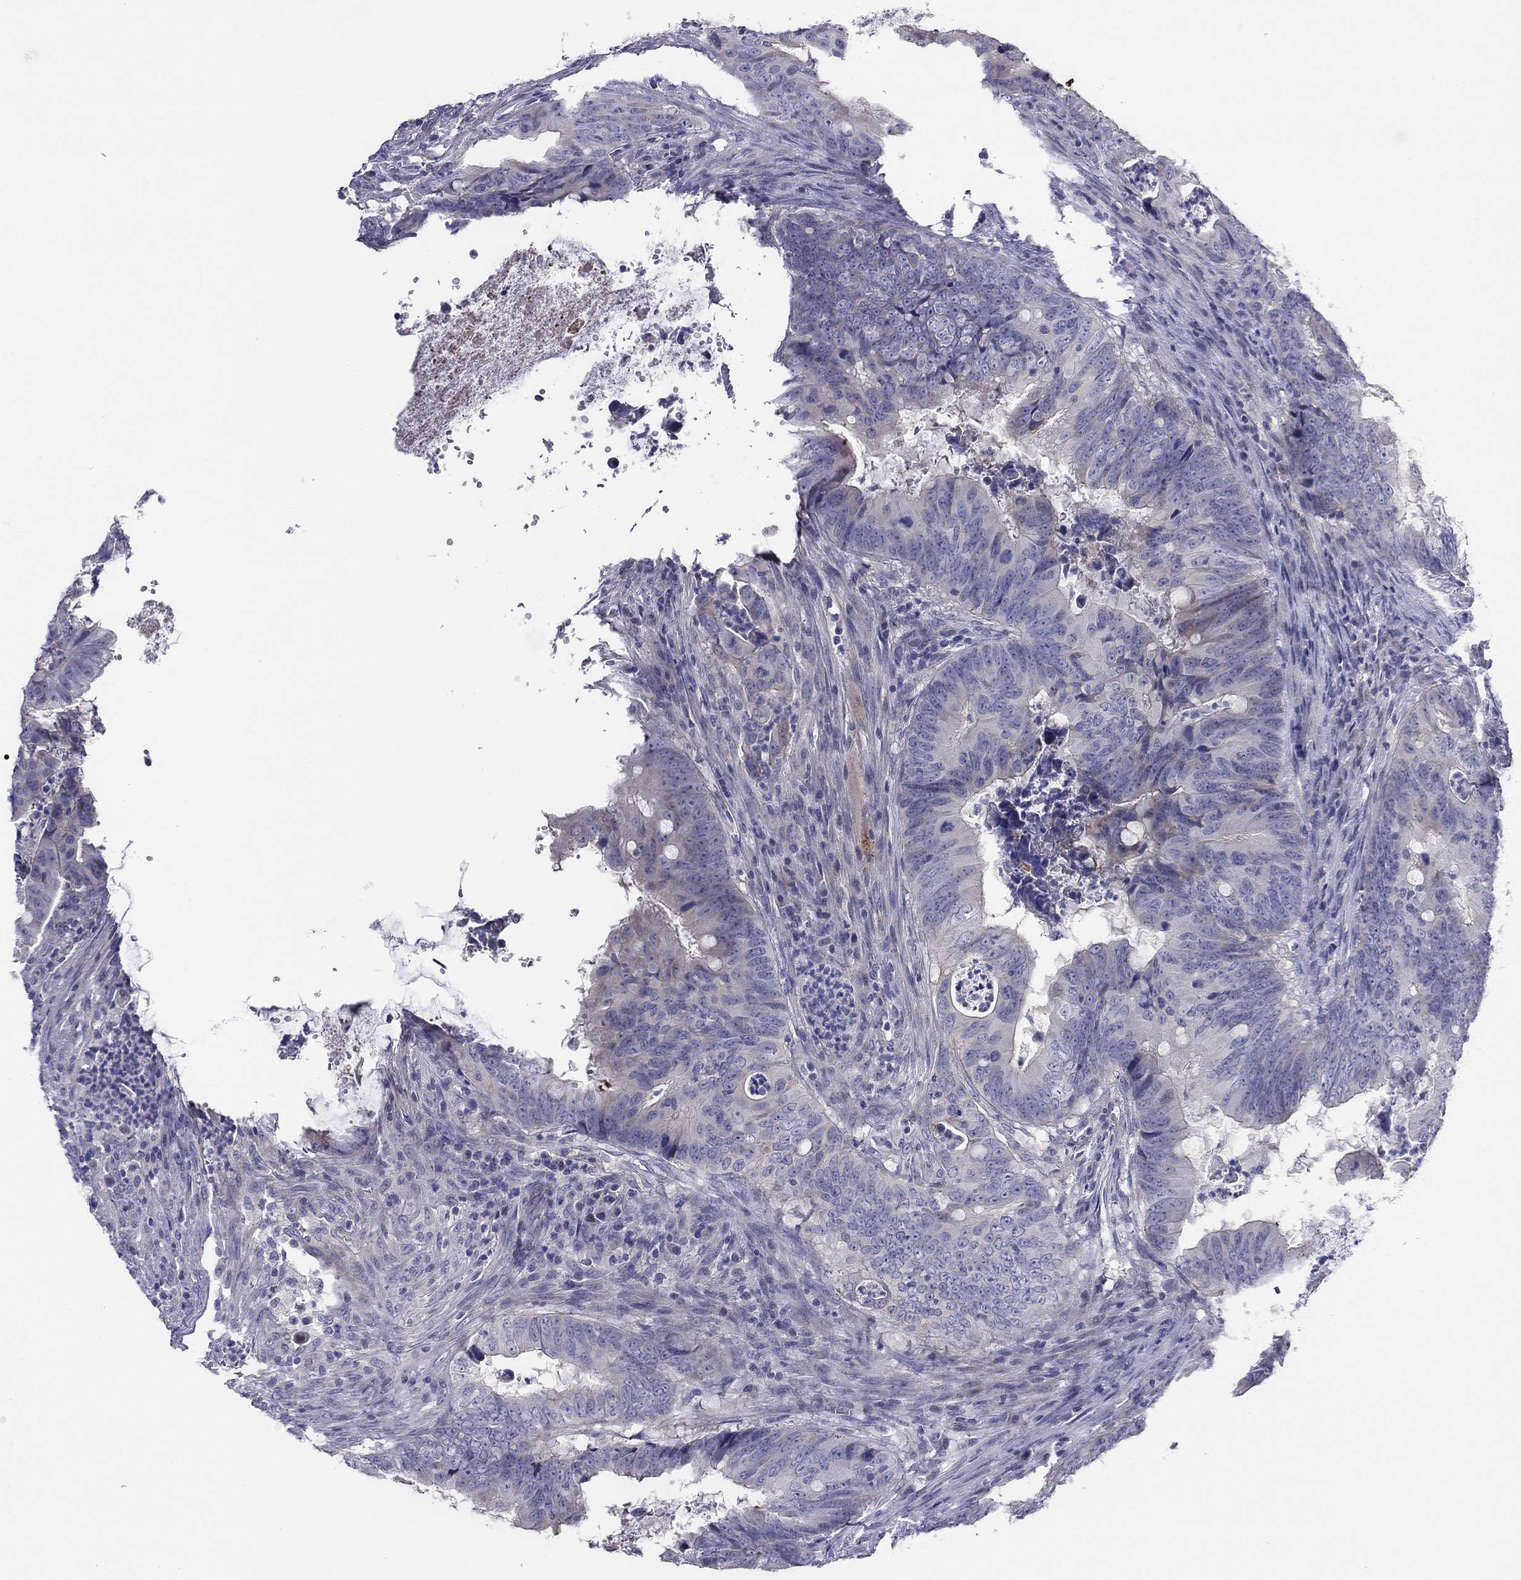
{"staining": {"intensity": "negative", "quantity": "none", "location": "none"}, "tissue": "colorectal cancer", "cell_type": "Tumor cells", "image_type": "cancer", "snomed": [{"axis": "morphology", "description": "Adenocarcinoma, NOS"}, {"axis": "topography", "description": "Colon"}], "caption": "Immunohistochemical staining of adenocarcinoma (colorectal) displays no significant staining in tumor cells.", "gene": "MGAT4C", "patient": {"sex": "female", "age": 82}}